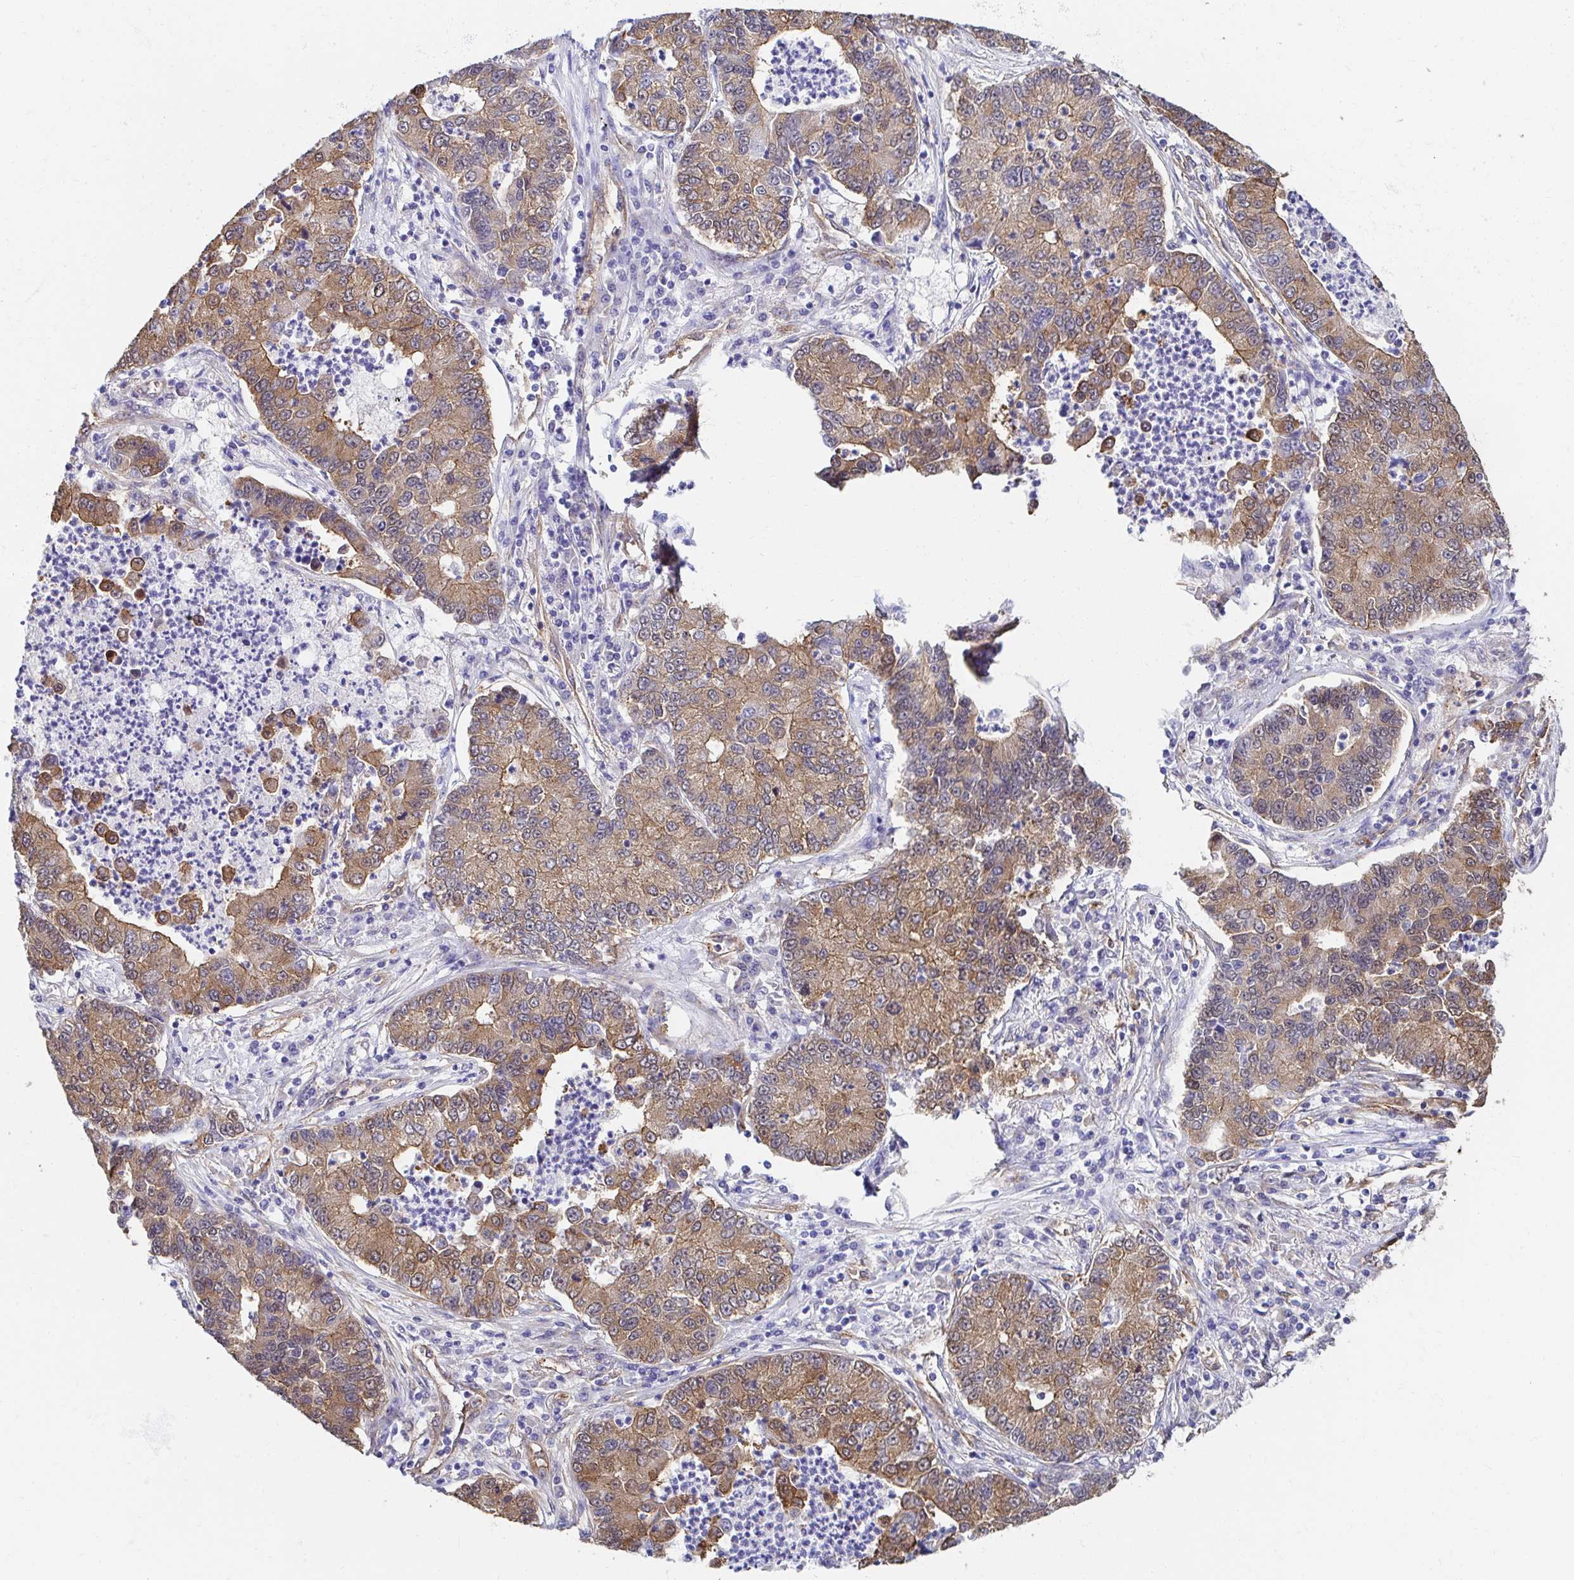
{"staining": {"intensity": "moderate", "quantity": ">75%", "location": "cytoplasmic/membranous"}, "tissue": "lung cancer", "cell_type": "Tumor cells", "image_type": "cancer", "snomed": [{"axis": "morphology", "description": "Adenocarcinoma, NOS"}, {"axis": "topography", "description": "Lung"}], "caption": "Immunohistochemical staining of lung adenocarcinoma demonstrates medium levels of moderate cytoplasmic/membranous expression in approximately >75% of tumor cells. The staining is performed using DAB (3,3'-diaminobenzidine) brown chromogen to label protein expression. The nuclei are counter-stained blue using hematoxylin.", "gene": "CTTN", "patient": {"sex": "female", "age": 57}}